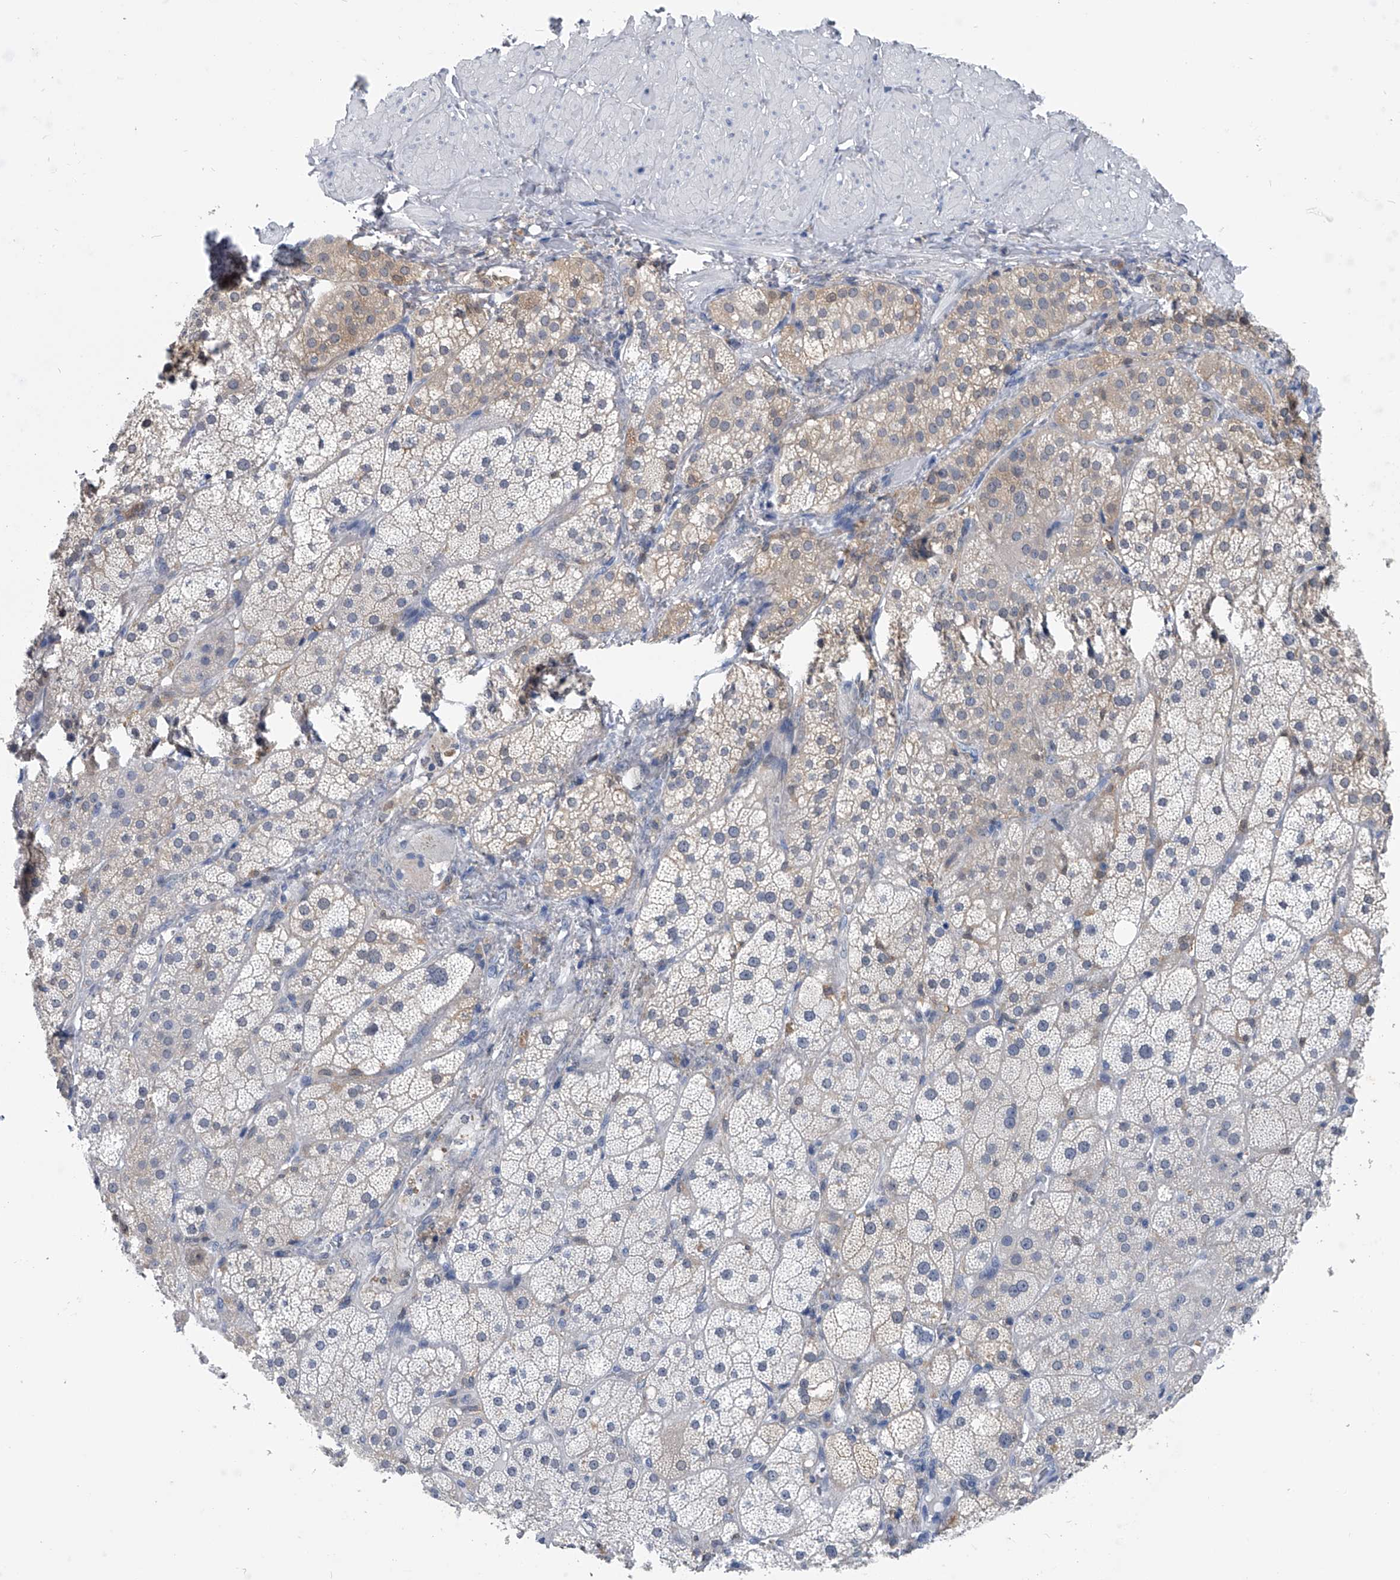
{"staining": {"intensity": "weak", "quantity": "<25%", "location": "cytoplasmic/membranous"}, "tissue": "adrenal gland", "cell_type": "Glandular cells", "image_type": "normal", "snomed": [{"axis": "morphology", "description": "Normal tissue, NOS"}, {"axis": "topography", "description": "Adrenal gland"}], "caption": "Adrenal gland stained for a protein using immunohistochemistry (IHC) reveals no expression glandular cells.", "gene": "PDXK", "patient": {"sex": "male", "age": 57}}